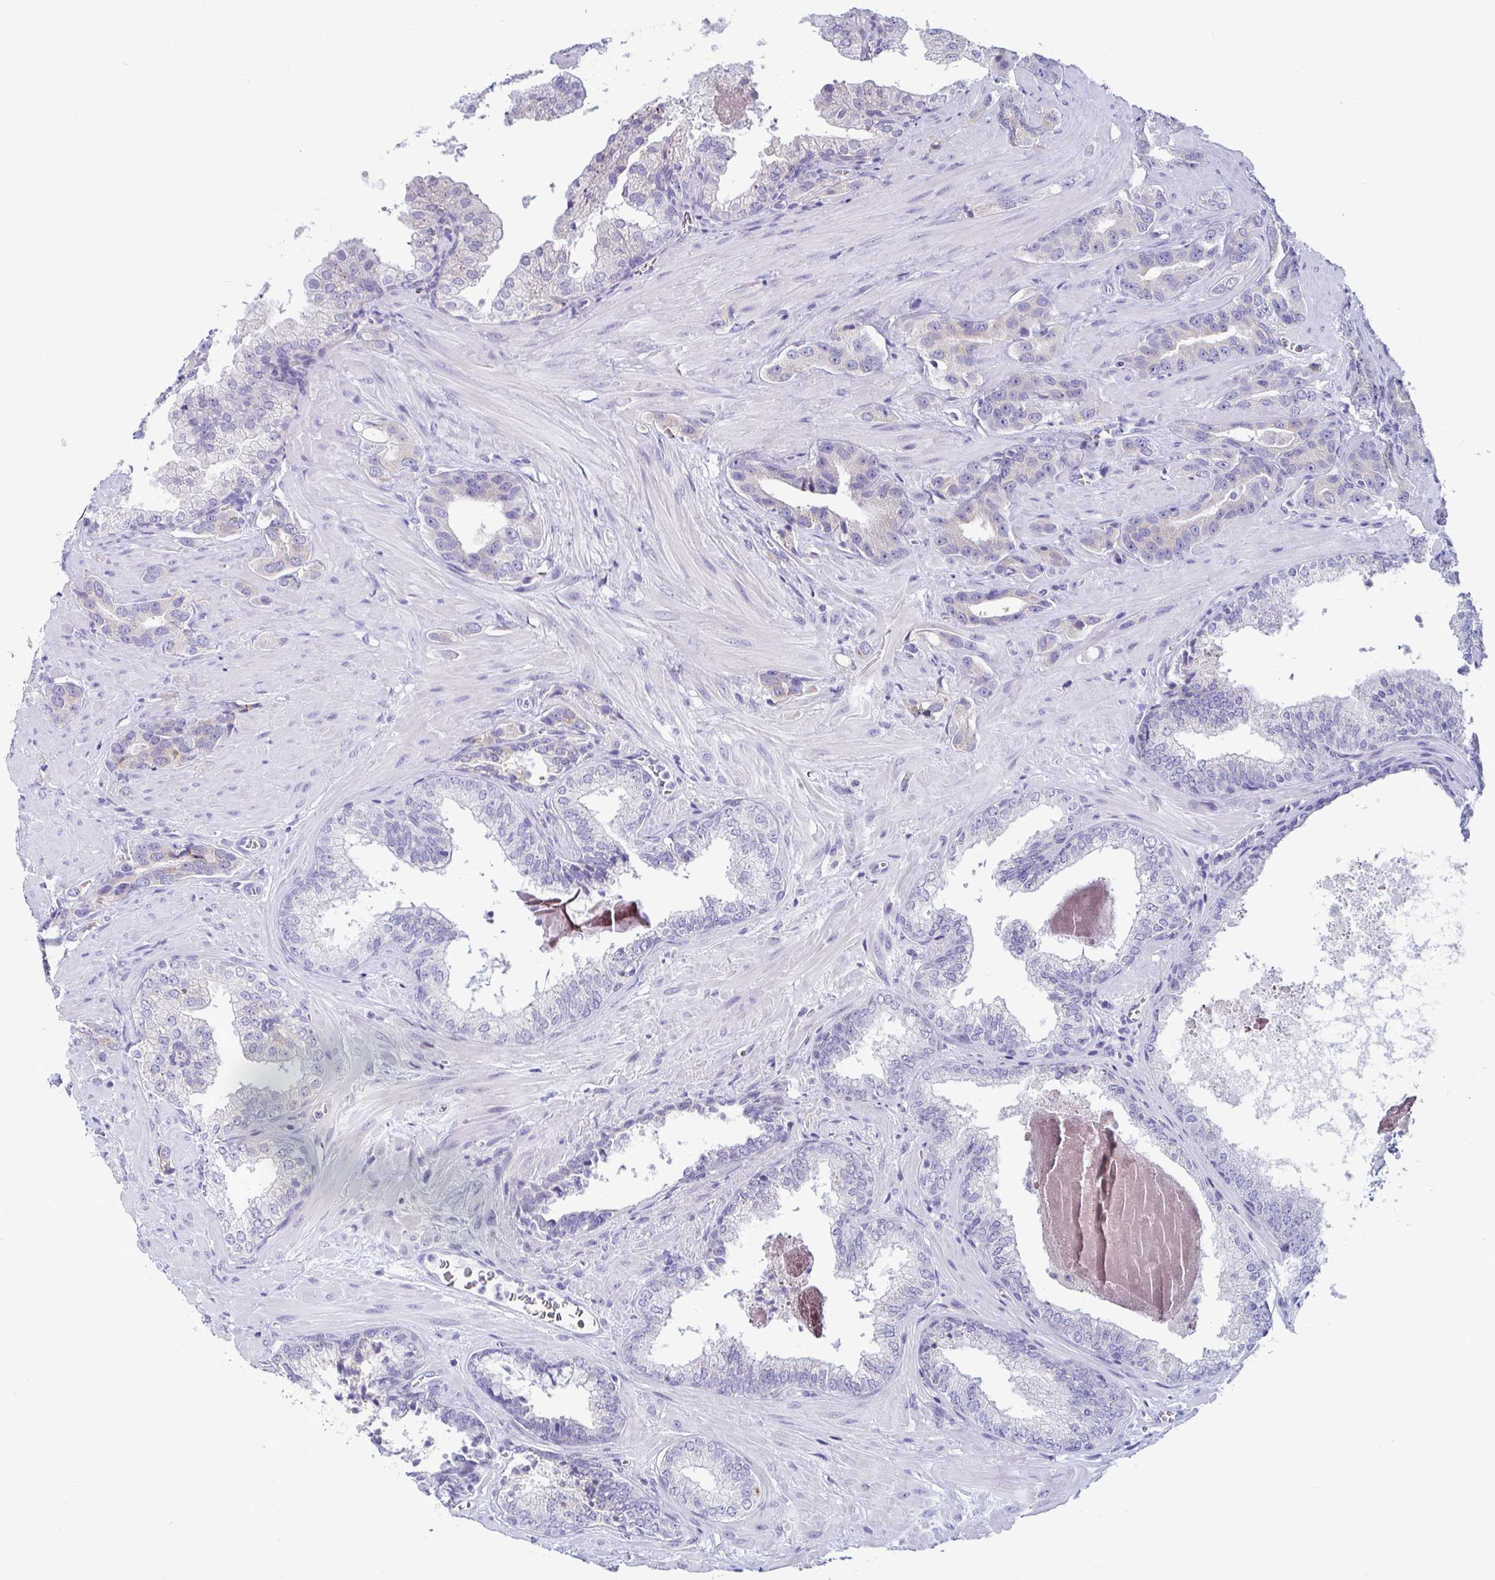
{"staining": {"intensity": "negative", "quantity": "none", "location": "none"}, "tissue": "prostate cancer", "cell_type": "Tumor cells", "image_type": "cancer", "snomed": [{"axis": "morphology", "description": "Adenocarcinoma, High grade"}, {"axis": "topography", "description": "Prostate"}], "caption": "IHC of prostate adenocarcinoma (high-grade) demonstrates no expression in tumor cells.", "gene": "TFPI2", "patient": {"sex": "male", "age": 65}}